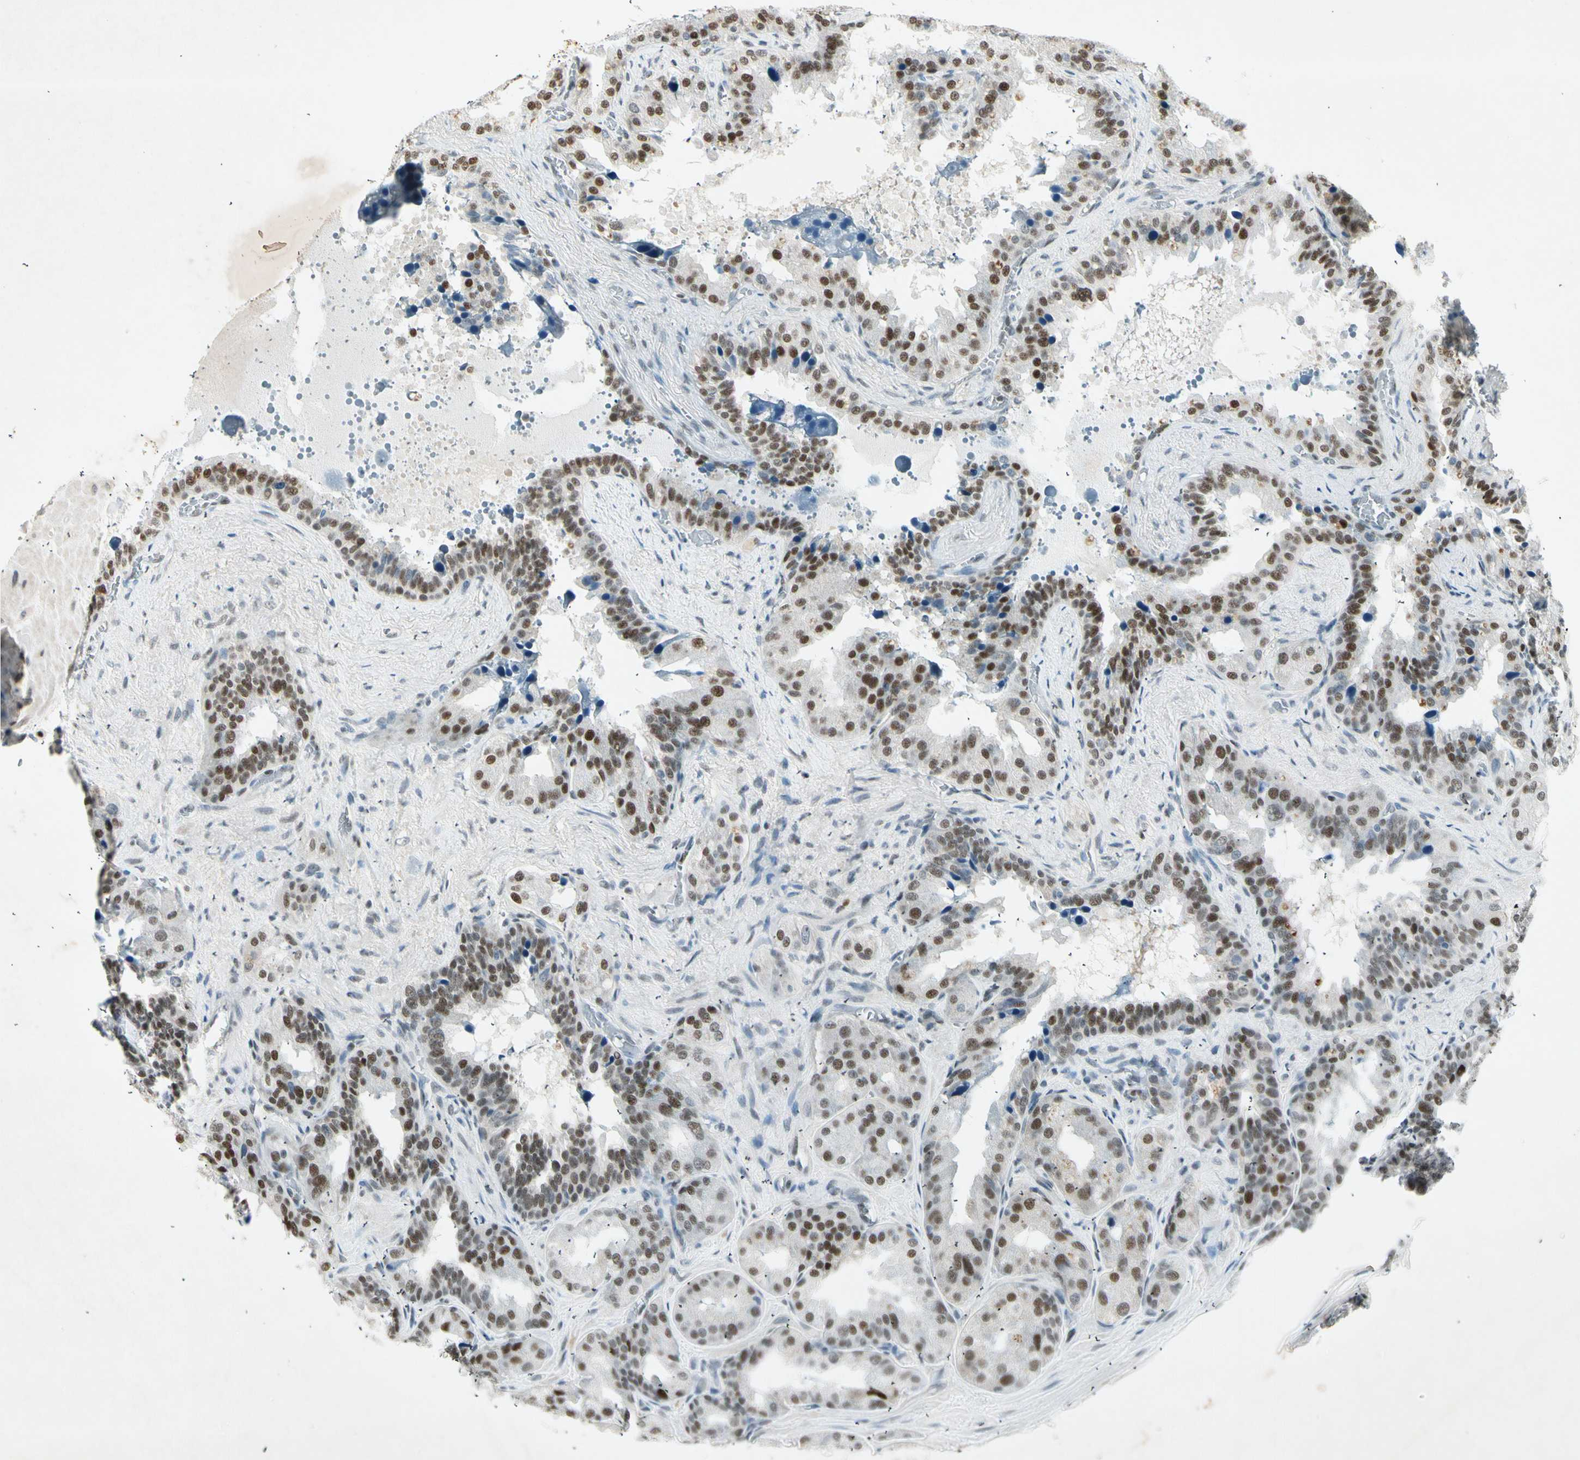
{"staining": {"intensity": "strong", "quantity": ">75%", "location": "cytoplasmic/membranous,nuclear"}, "tissue": "seminal vesicle", "cell_type": "Glandular cells", "image_type": "normal", "snomed": [{"axis": "morphology", "description": "Normal tissue, NOS"}, {"axis": "topography", "description": "Prostate"}, {"axis": "topography", "description": "Seminal veicle"}], "caption": "Glandular cells exhibit high levels of strong cytoplasmic/membranous,nuclear expression in approximately >75% of cells in benign human seminal vesicle.", "gene": "RNF43", "patient": {"sex": "male", "age": 51}}